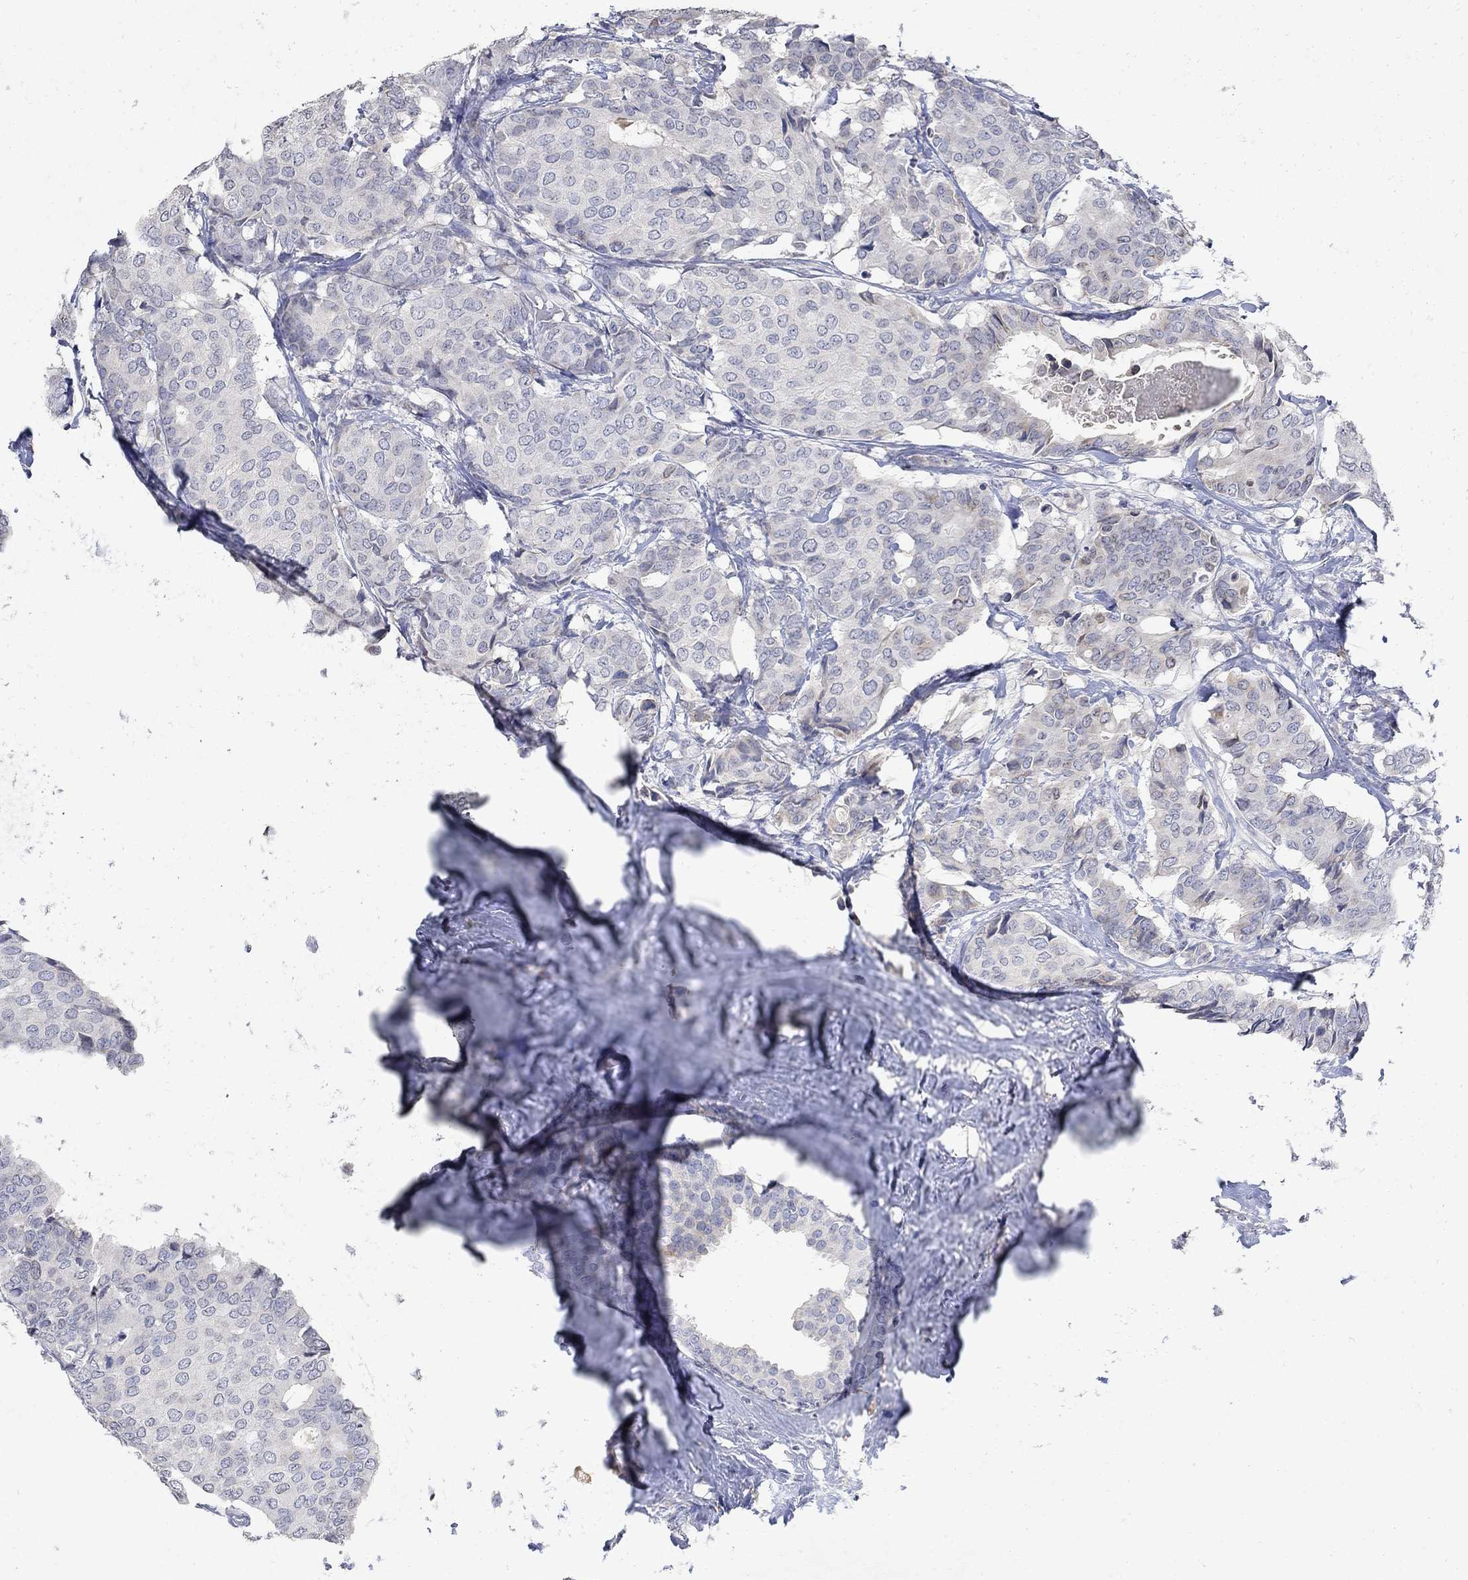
{"staining": {"intensity": "negative", "quantity": "none", "location": "none"}, "tissue": "breast cancer", "cell_type": "Tumor cells", "image_type": "cancer", "snomed": [{"axis": "morphology", "description": "Duct carcinoma"}, {"axis": "topography", "description": "Breast"}], "caption": "Image shows no significant protein positivity in tumor cells of breast cancer.", "gene": "TMEM169", "patient": {"sex": "female", "age": 75}}